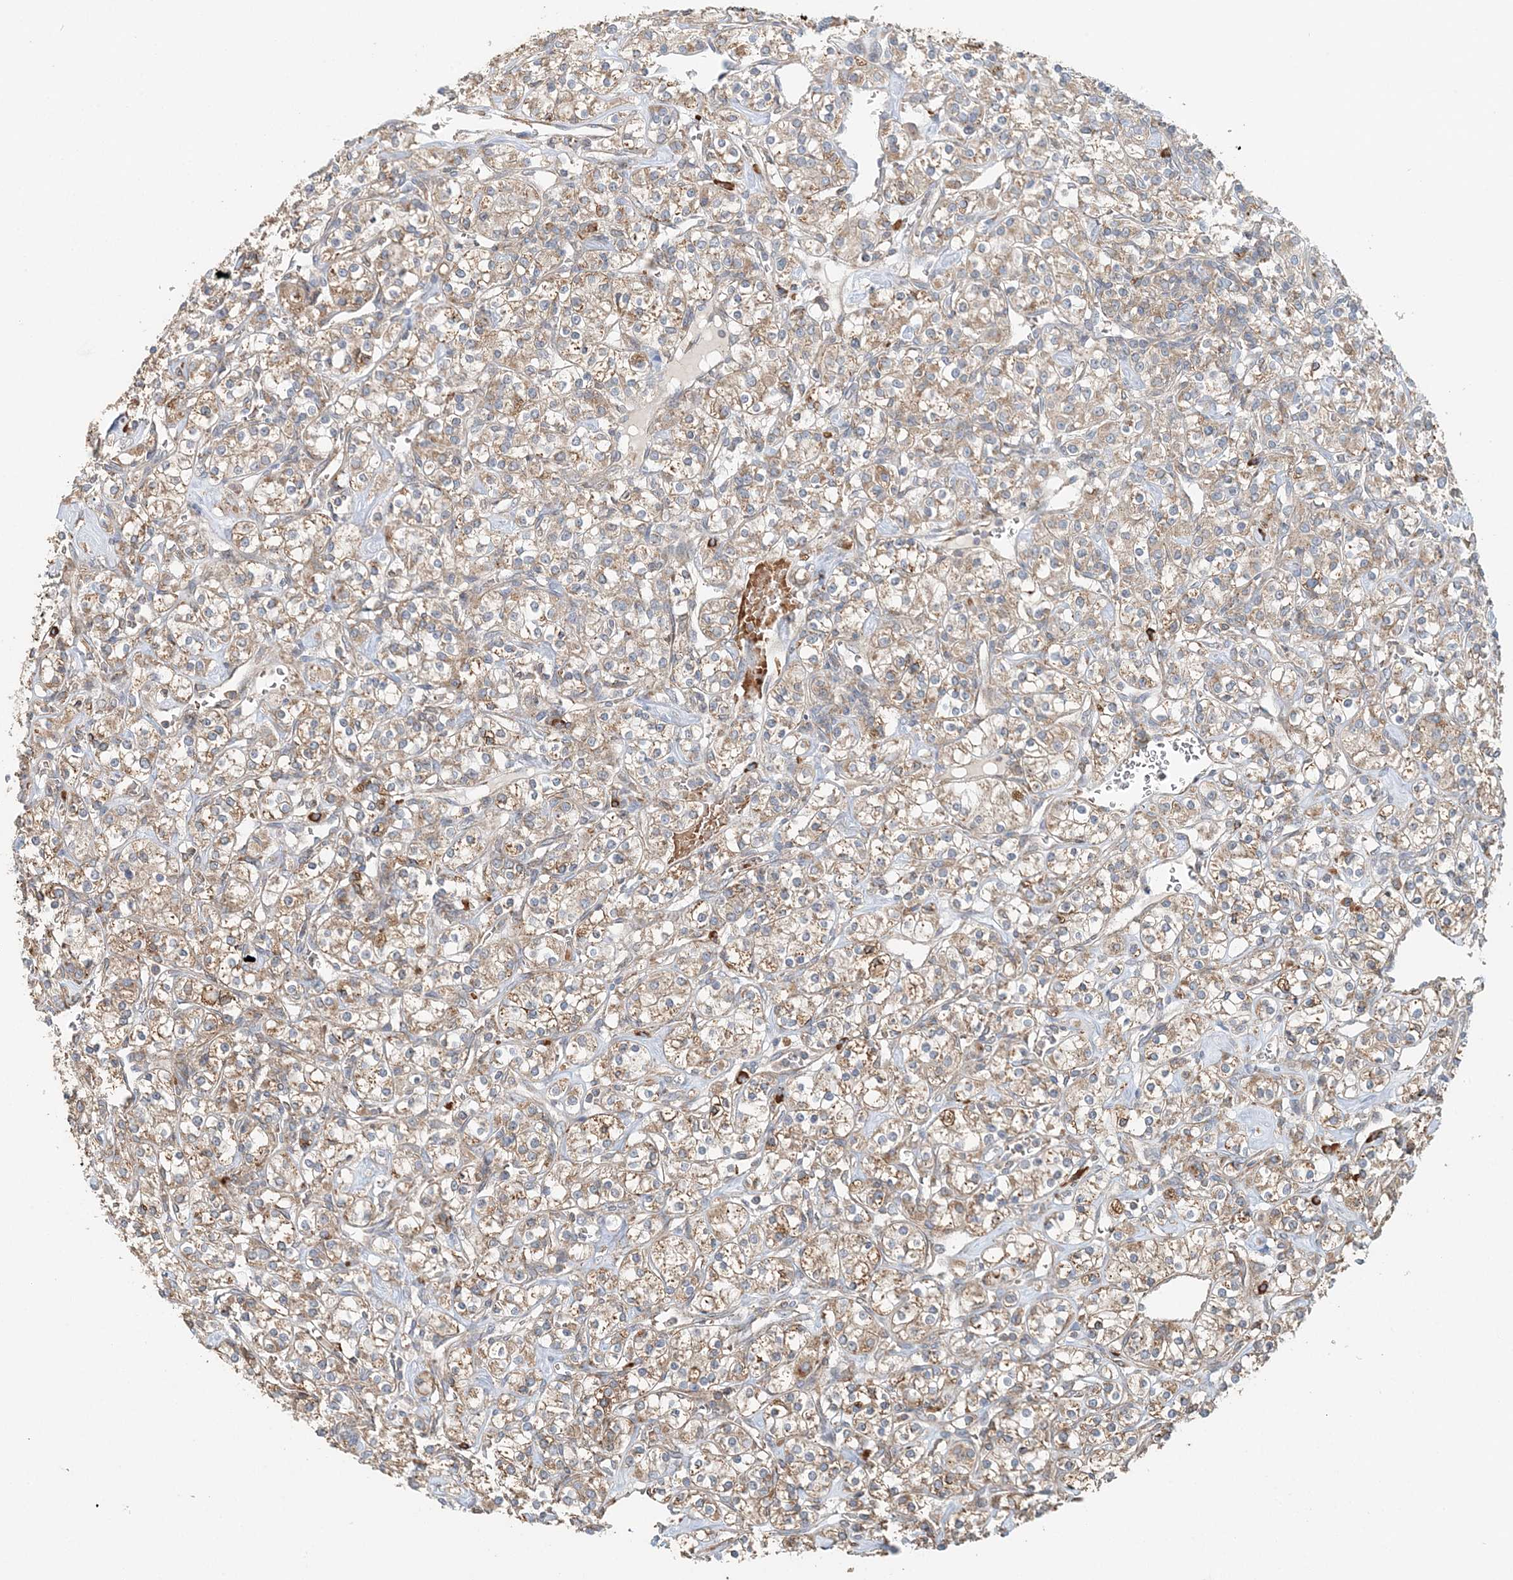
{"staining": {"intensity": "weak", "quantity": ">75%", "location": "cytoplasmic/membranous"}, "tissue": "renal cancer", "cell_type": "Tumor cells", "image_type": "cancer", "snomed": [{"axis": "morphology", "description": "Adenocarcinoma, NOS"}, {"axis": "topography", "description": "Kidney"}], "caption": "Immunohistochemistry (IHC) of renal adenocarcinoma exhibits low levels of weak cytoplasmic/membranous staining in approximately >75% of tumor cells. The protein of interest is stained brown, and the nuclei are stained in blue (DAB IHC with brightfield microscopy, high magnification).", "gene": "TTI1", "patient": {"sex": "male", "age": 77}}